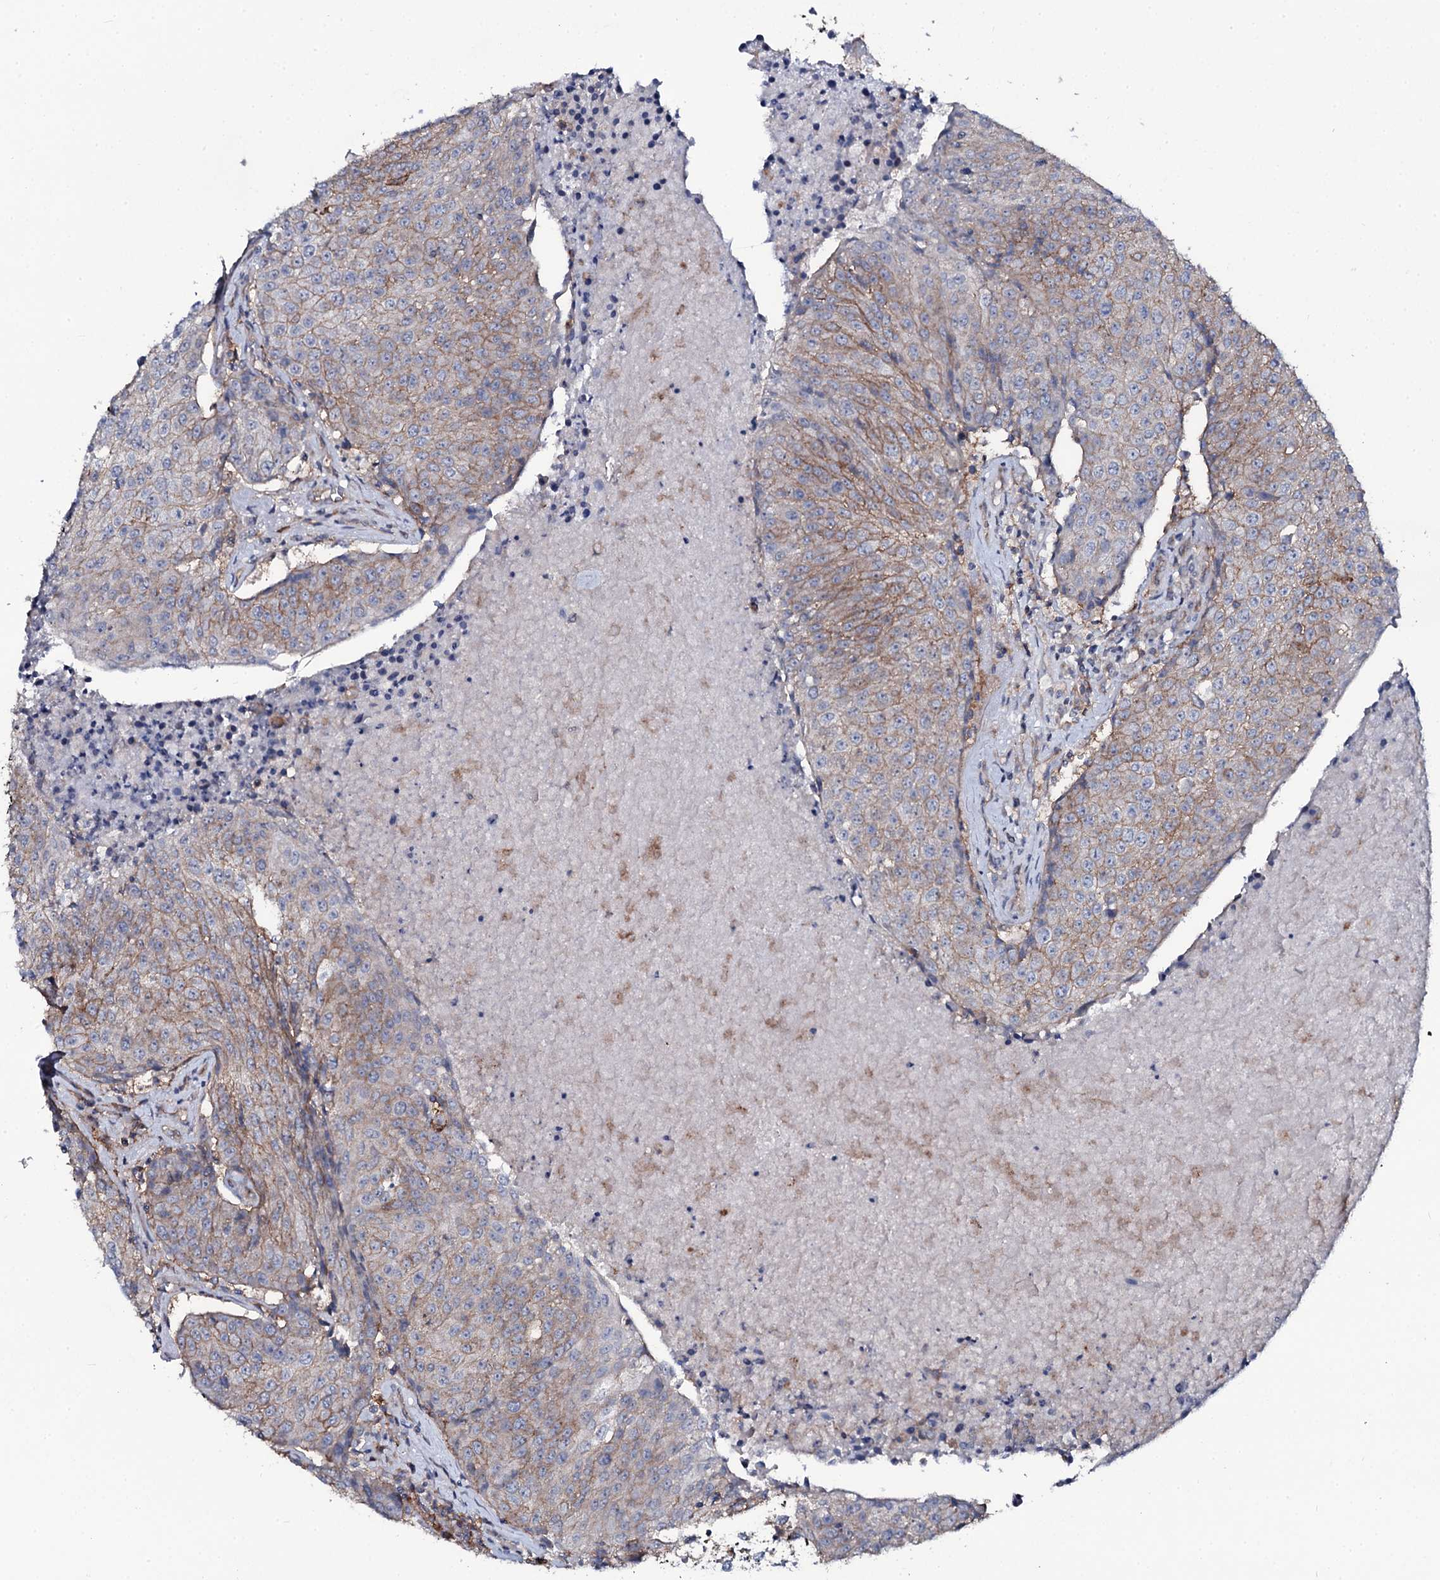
{"staining": {"intensity": "moderate", "quantity": "25%-75%", "location": "cytoplasmic/membranous"}, "tissue": "urothelial cancer", "cell_type": "Tumor cells", "image_type": "cancer", "snomed": [{"axis": "morphology", "description": "Urothelial carcinoma, High grade"}, {"axis": "topography", "description": "Urinary bladder"}], "caption": "A medium amount of moderate cytoplasmic/membranous staining is seen in approximately 25%-75% of tumor cells in high-grade urothelial carcinoma tissue.", "gene": "SNAP23", "patient": {"sex": "female", "age": 85}}